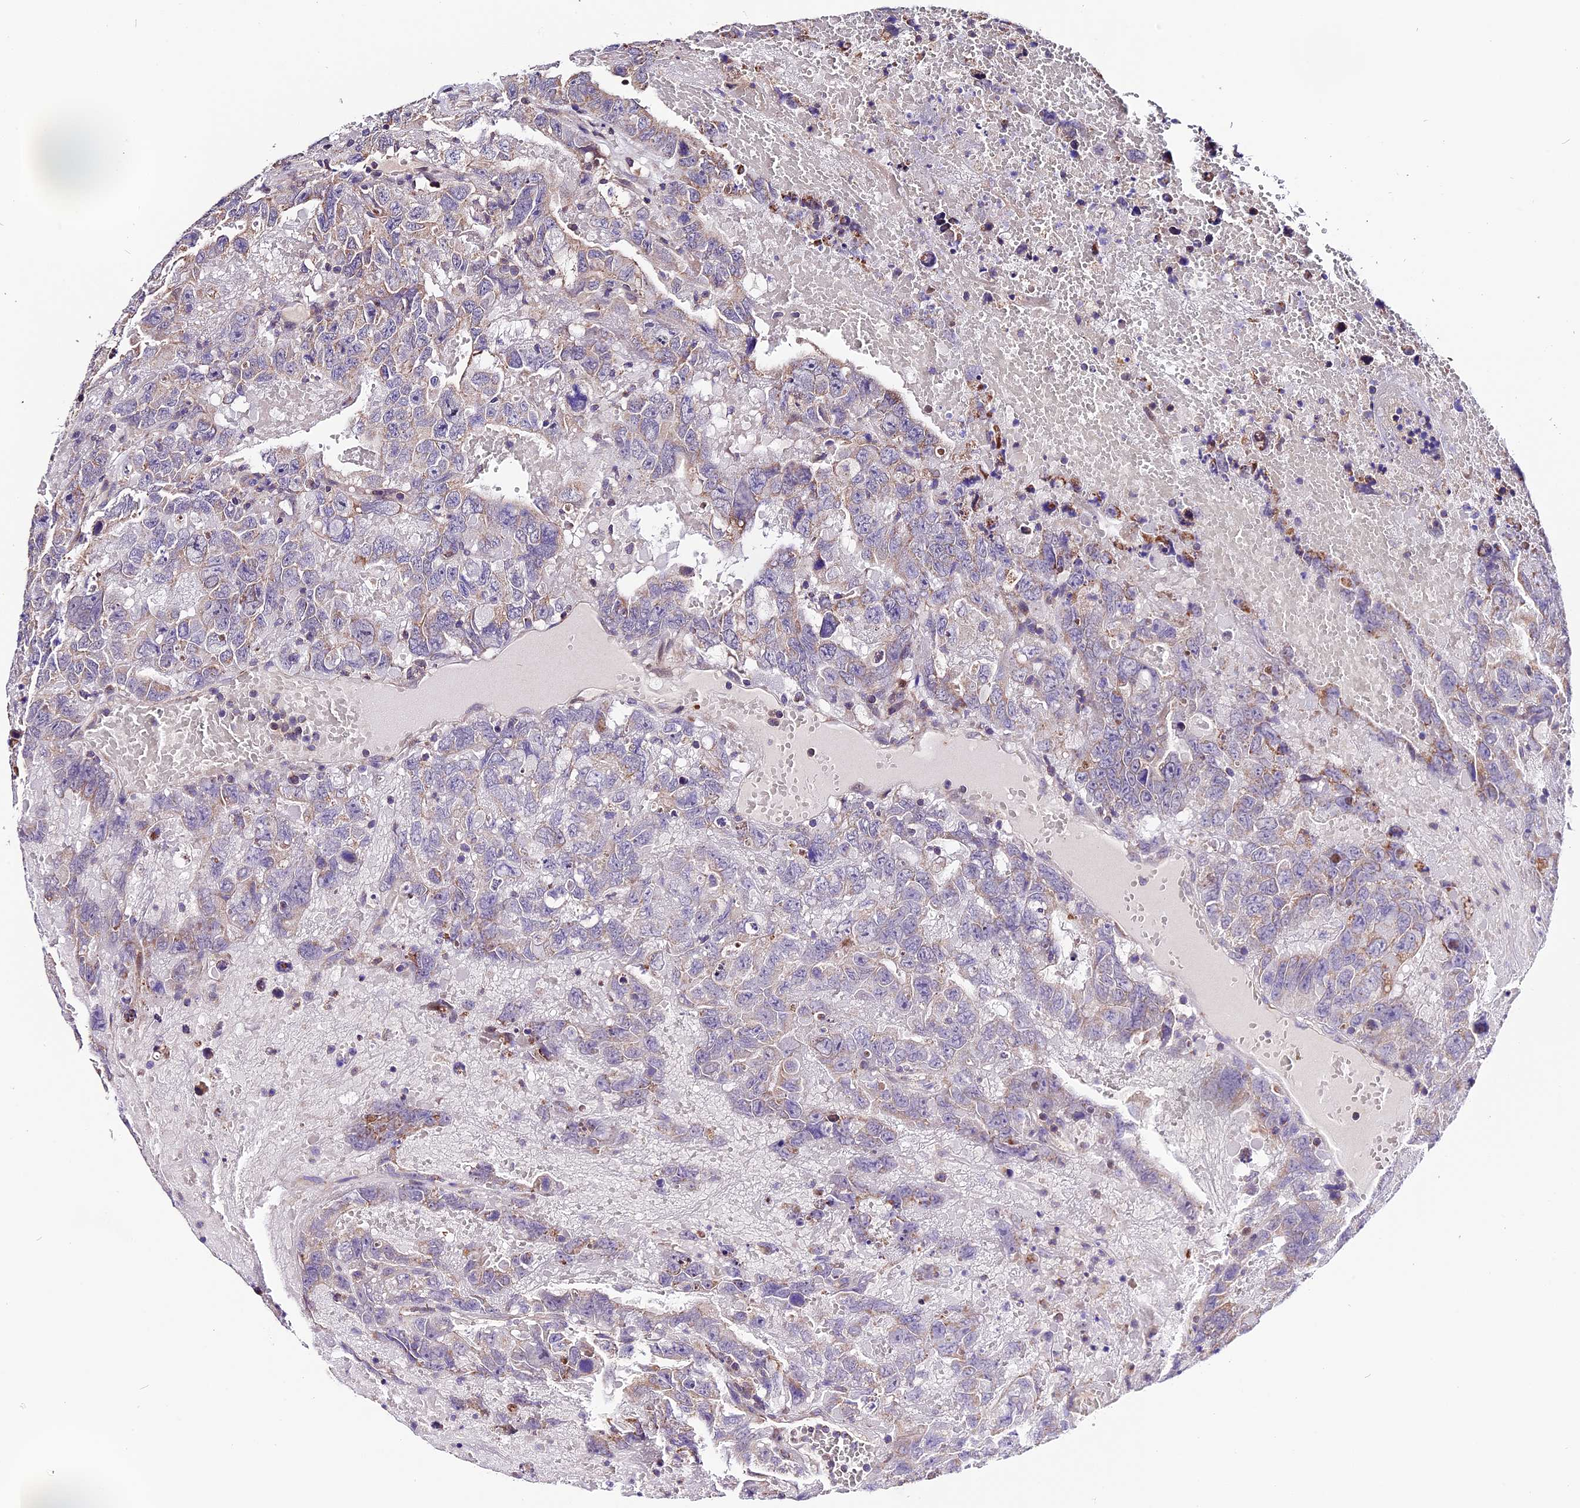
{"staining": {"intensity": "negative", "quantity": "none", "location": "none"}, "tissue": "testis cancer", "cell_type": "Tumor cells", "image_type": "cancer", "snomed": [{"axis": "morphology", "description": "Carcinoma, Embryonal, NOS"}, {"axis": "topography", "description": "Testis"}], "caption": "High power microscopy histopathology image of an IHC photomicrograph of testis cancer, revealing no significant expression in tumor cells. (Brightfield microscopy of DAB immunohistochemistry at high magnification).", "gene": "DDX28", "patient": {"sex": "male", "age": 45}}